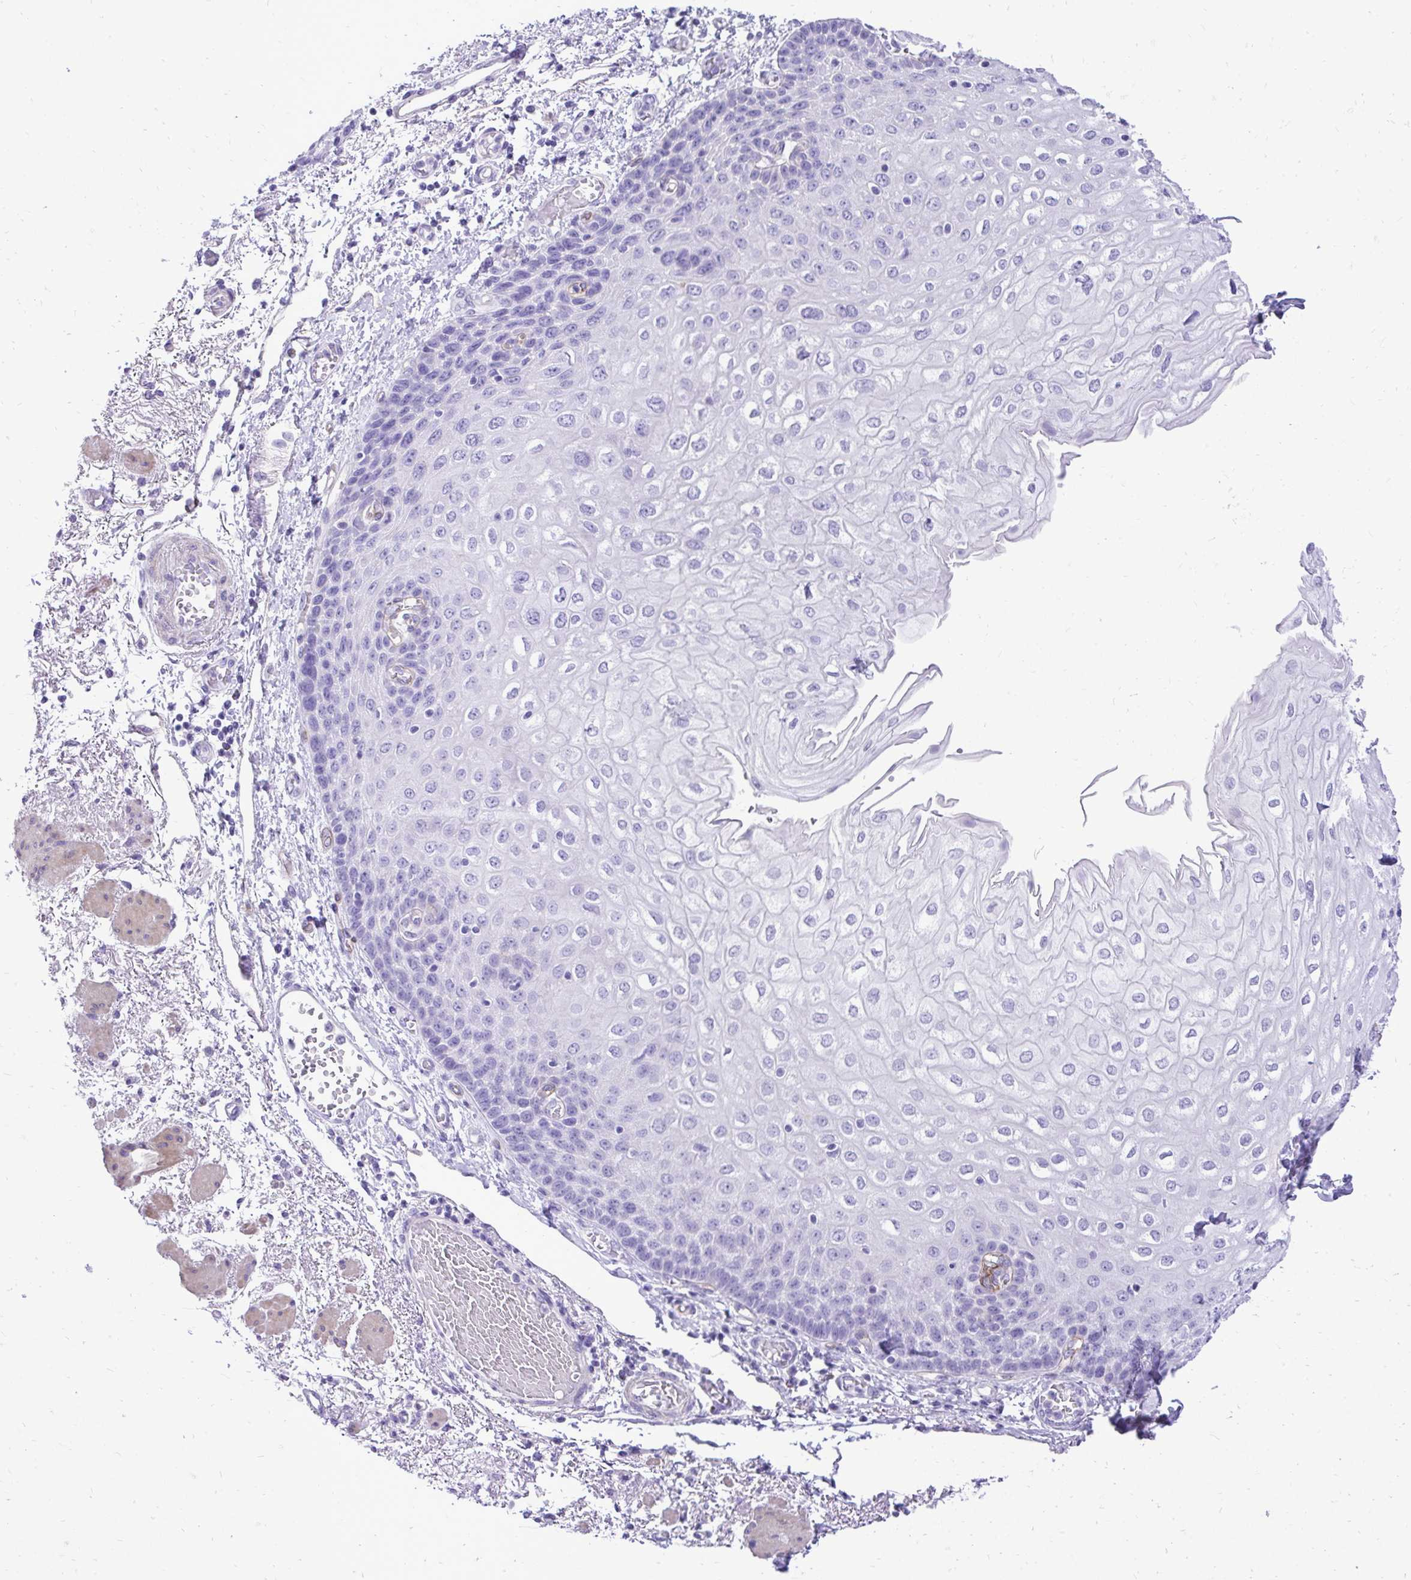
{"staining": {"intensity": "negative", "quantity": "none", "location": "none"}, "tissue": "esophagus", "cell_type": "Squamous epithelial cells", "image_type": "normal", "snomed": [{"axis": "morphology", "description": "Normal tissue, NOS"}, {"axis": "morphology", "description": "Adenocarcinoma, NOS"}, {"axis": "topography", "description": "Esophagus"}], "caption": "Immunohistochemical staining of normal human esophagus reveals no significant expression in squamous epithelial cells.", "gene": "PELI3", "patient": {"sex": "male", "age": 81}}